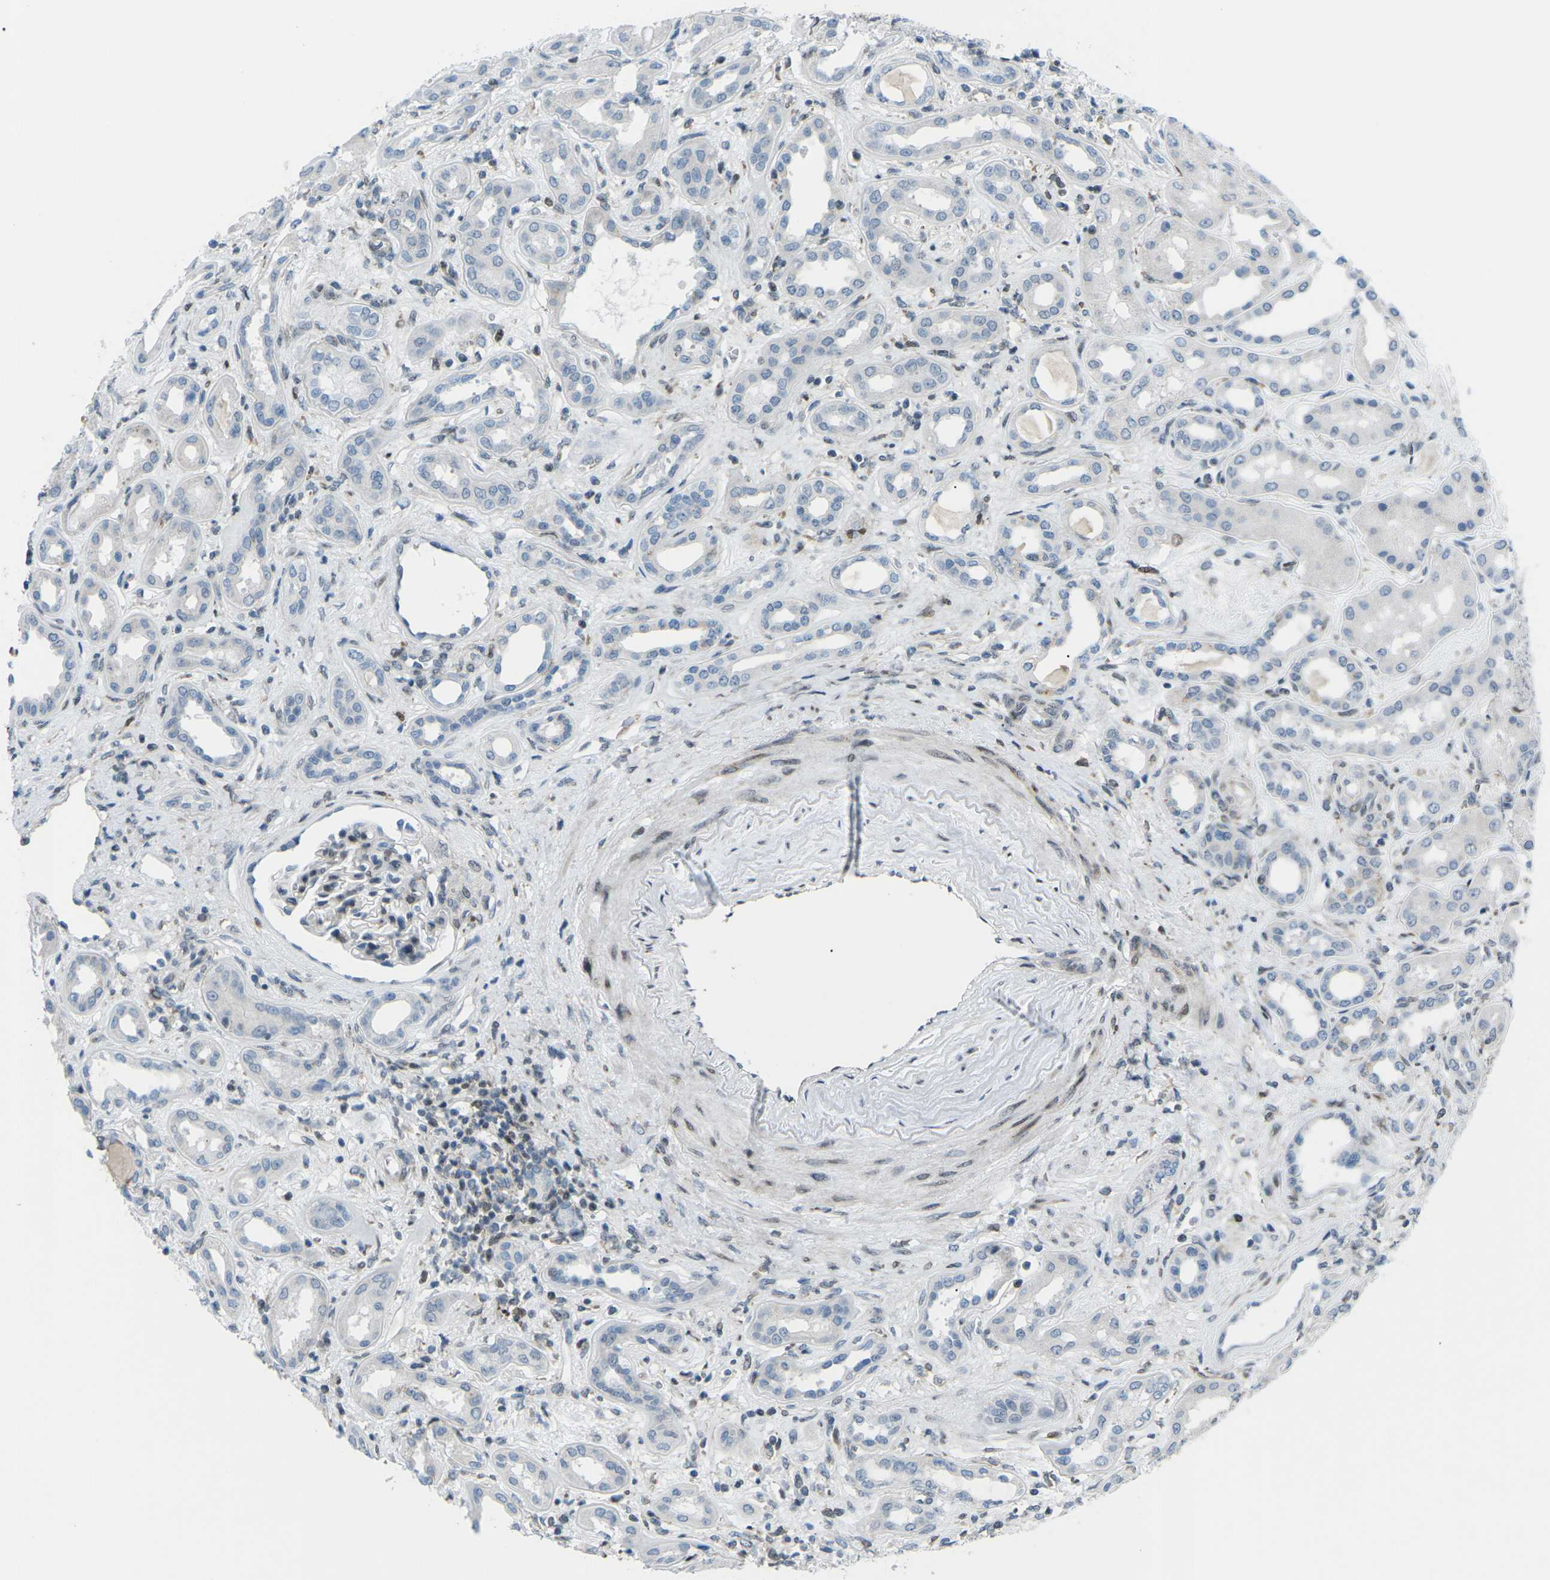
{"staining": {"intensity": "moderate", "quantity": "25%-75%", "location": "nuclear"}, "tissue": "kidney", "cell_type": "Cells in glomeruli", "image_type": "normal", "snomed": [{"axis": "morphology", "description": "Normal tissue, NOS"}, {"axis": "topography", "description": "Kidney"}], "caption": "The micrograph exhibits immunohistochemical staining of normal kidney. There is moderate nuclear expression is identified in about 25%-75% of cells in glomeruli.", "gene": "MBNL1", "patient": {"sex": "male", "age": 59}}